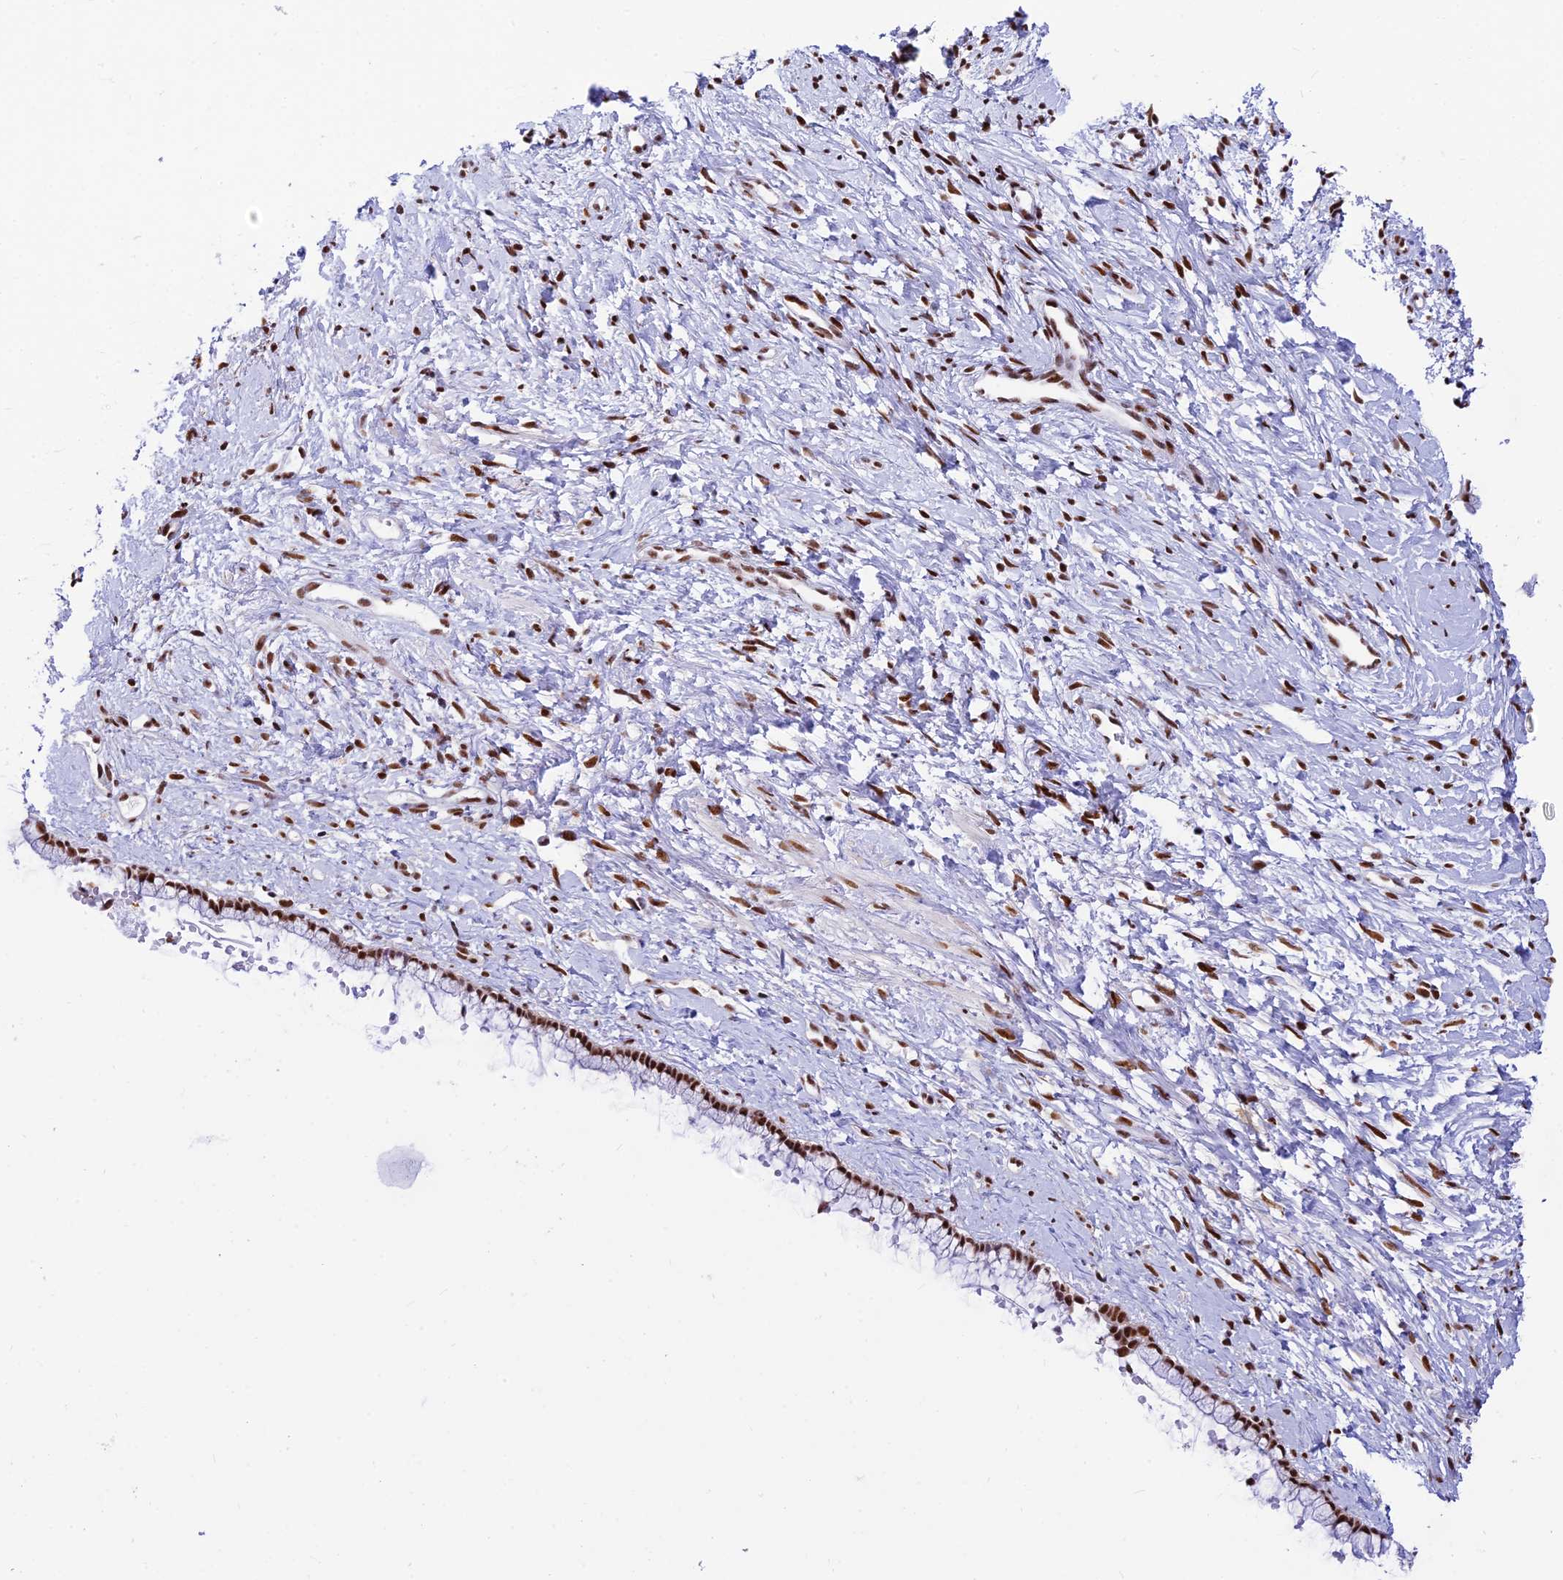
{"staining": {"intensity": "moderate", "quantity": ">75%", "location": "nuclear"}, "tissue": "cervix", "cell_type": "Glandular cells", "image_type": "normal", "snomed": [{"axis": "morphology", "description": "Normal tissue, NOS"}, {"axis": "topography", "description": "Cervix"}], "caption": "Human cervix stained with a brown dye demonstrates moderate nuclear positive positivity in about >75% of glandular cells.", "gene": "USP22", "patient": {"sex": "female", "age": 57}}